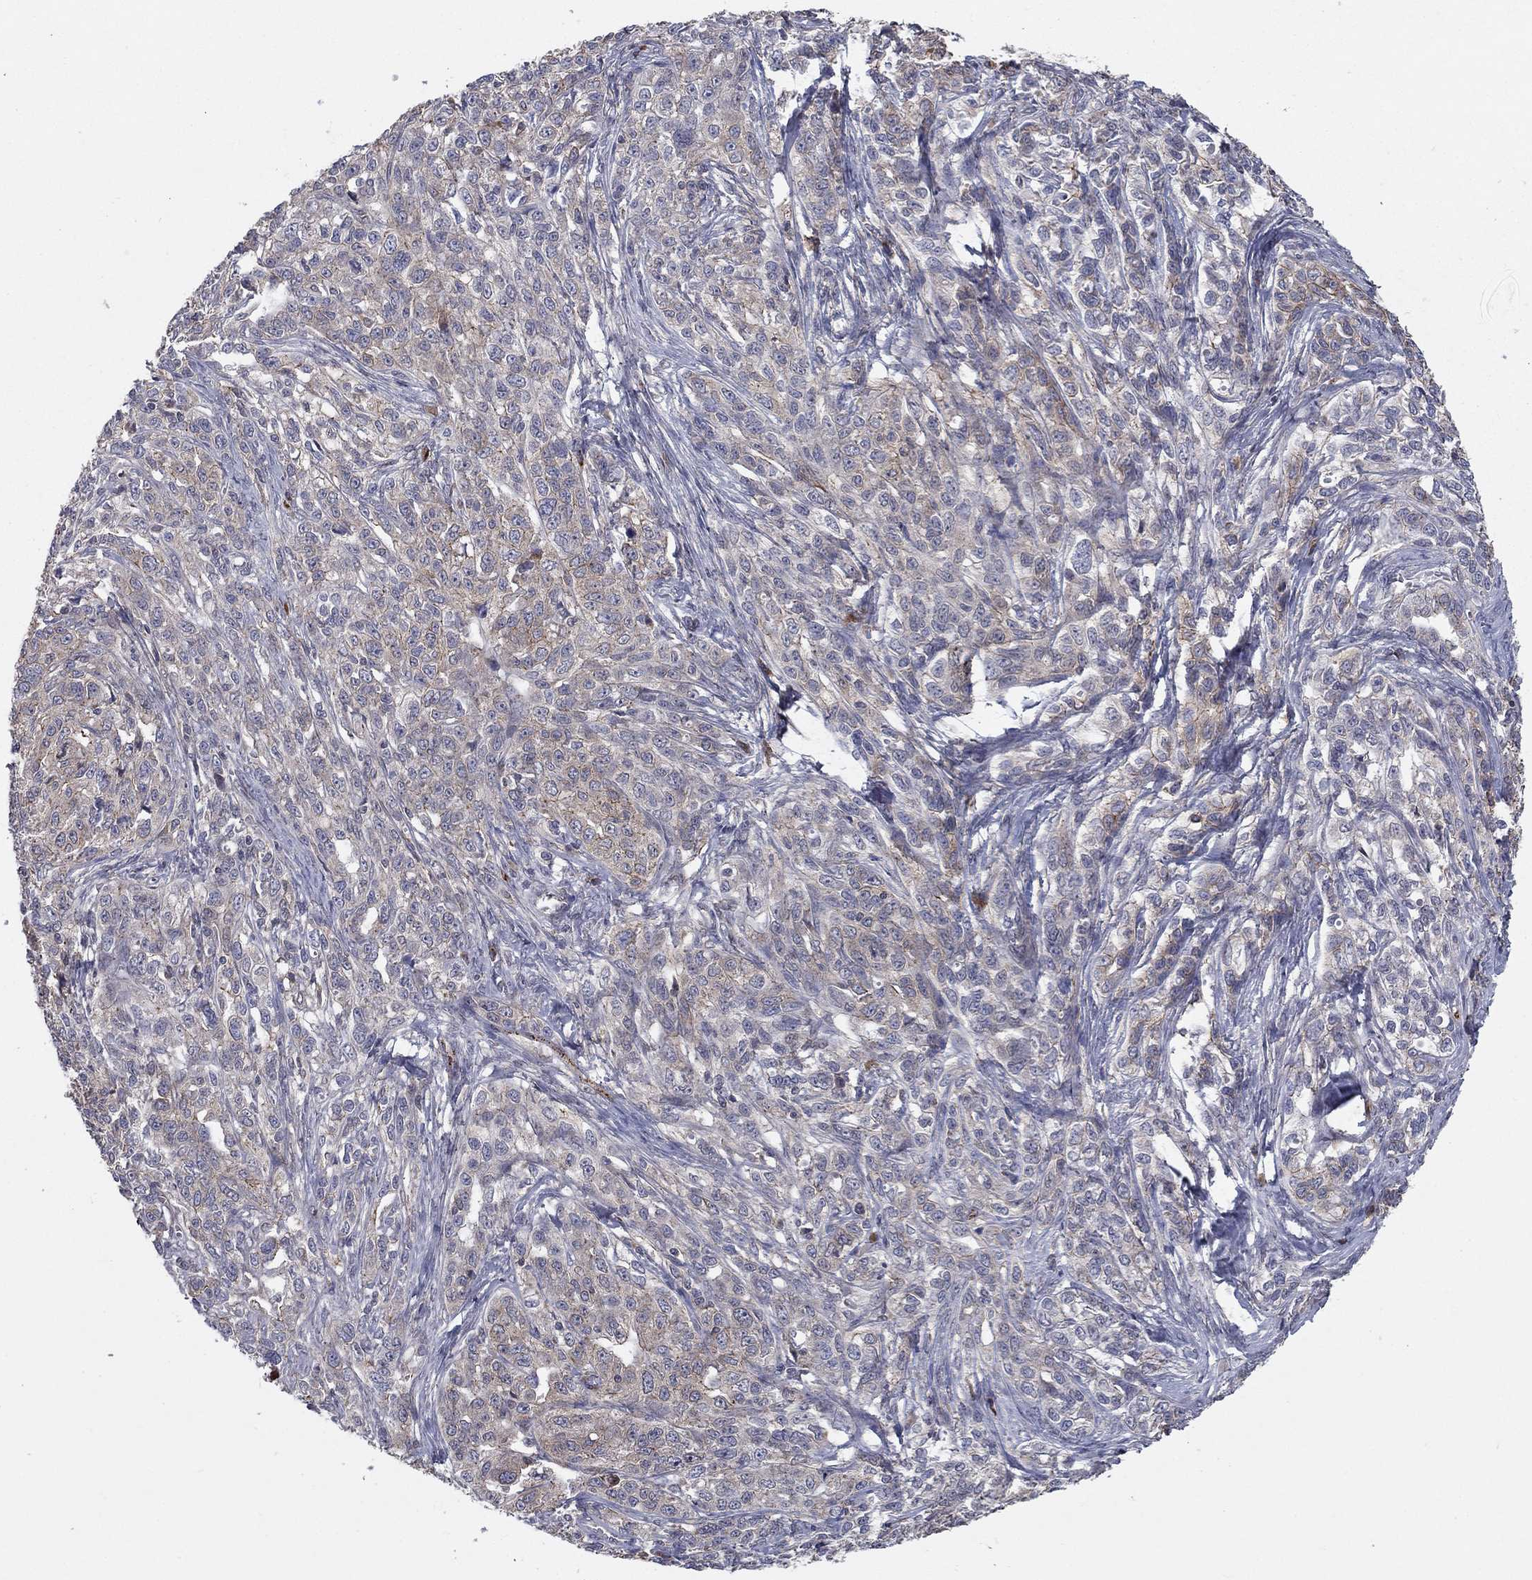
{"staining": {"intensity": "negative", "quantity": "none", "location": "none"}, "tissue": "ovarian cancer", "cell_type": "Tumor cells", "image_type": "cancer", "snomed": [{"axis": "morphology", "description": "Cystadenocarcinoma, serous, NOS"}, {"axis": "topography", "description": "Ovary"}], "caption": "DAB immunohistochemical staining of human ovarian cancer (serous cystadenocarcinoma) exhibits no significant expression in tumor cells.", "gene": "YIF1A", "patient": {"sex": "female", "age": 71}}